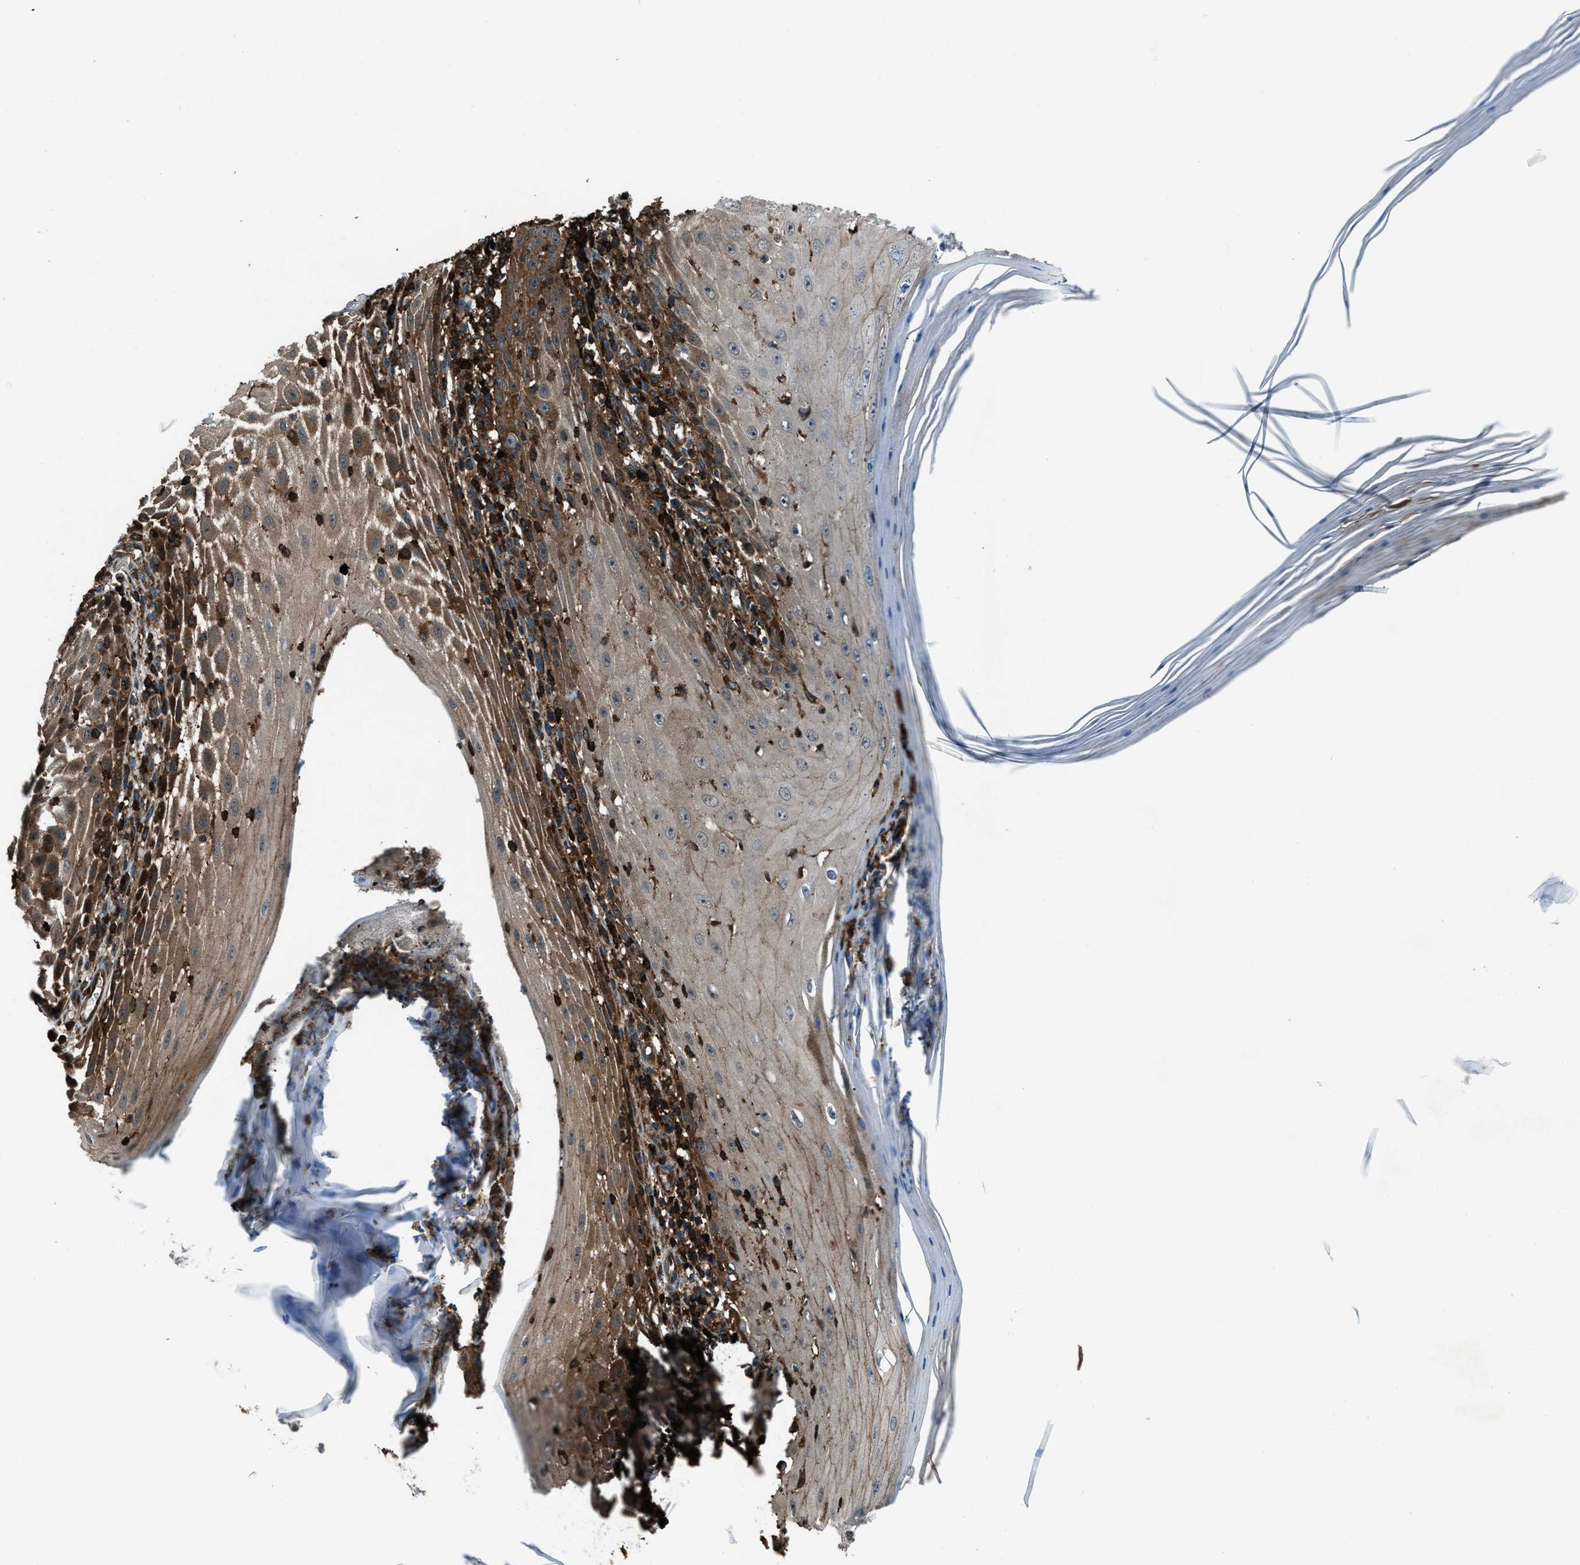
{"staining": {"intensity": "moderate", "quantity": "25%-75%", "location": "cytoplasmic/membranous"}, "tissue": "skin cancer", "cell_type": "Tumor cells", "image_type": "cancer", "snomed": [{"axis": "morphology", "description": "Squamous cell carcinoma, NOS"}, {"axis": "topography", "description": "Skin"}], "caption": "A histopathology image of human squamous cell carcinoma (skin) stained for a protein shows moderate cytoplasmic/membranous brown staining in tumor cells.", "gene": "SNX30", "patient": {"sex": "female", "age": 73}}